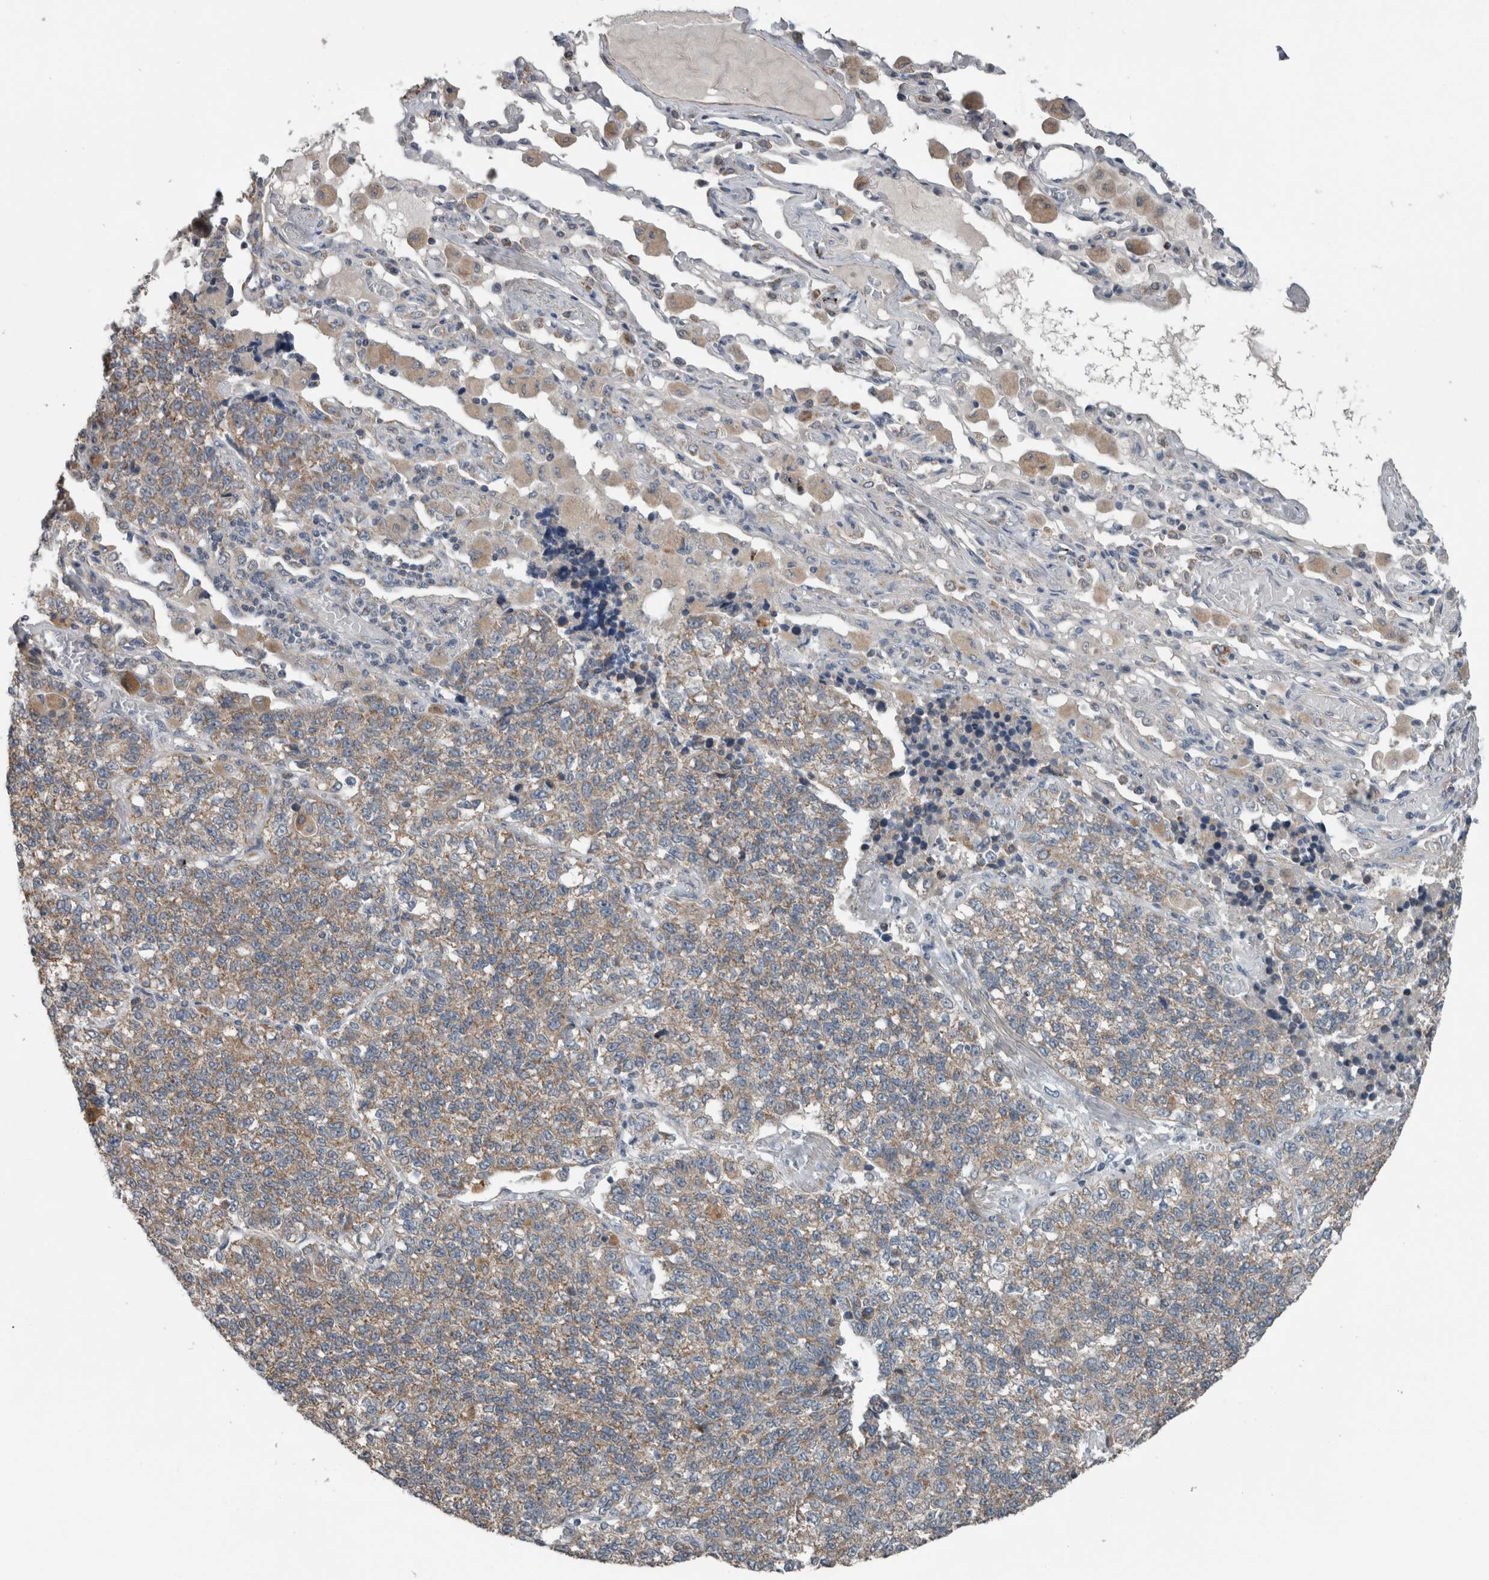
{"staining": {"intensity": "moderate", "quantity": ">75%", "location": "cytoplasmic/membranous"}, "tissue": "lung cancer", "cell_type": "Tumor cells", "image_type": "cancer", "snomed": [{"axis": "morphology", "description": "Adenocarcinoma, NOS"}, {"axis": "topography", "description": "Lung"}], "caption": "IHC image of lung adenocarcinoma stained for a protein (brown), which displays medium levels of moderate cytoplasmic/membranous expression in approximately >75% of tumor cells.", "gene": "ARMC1", "patient": {"sex": "male", "age": 49}}